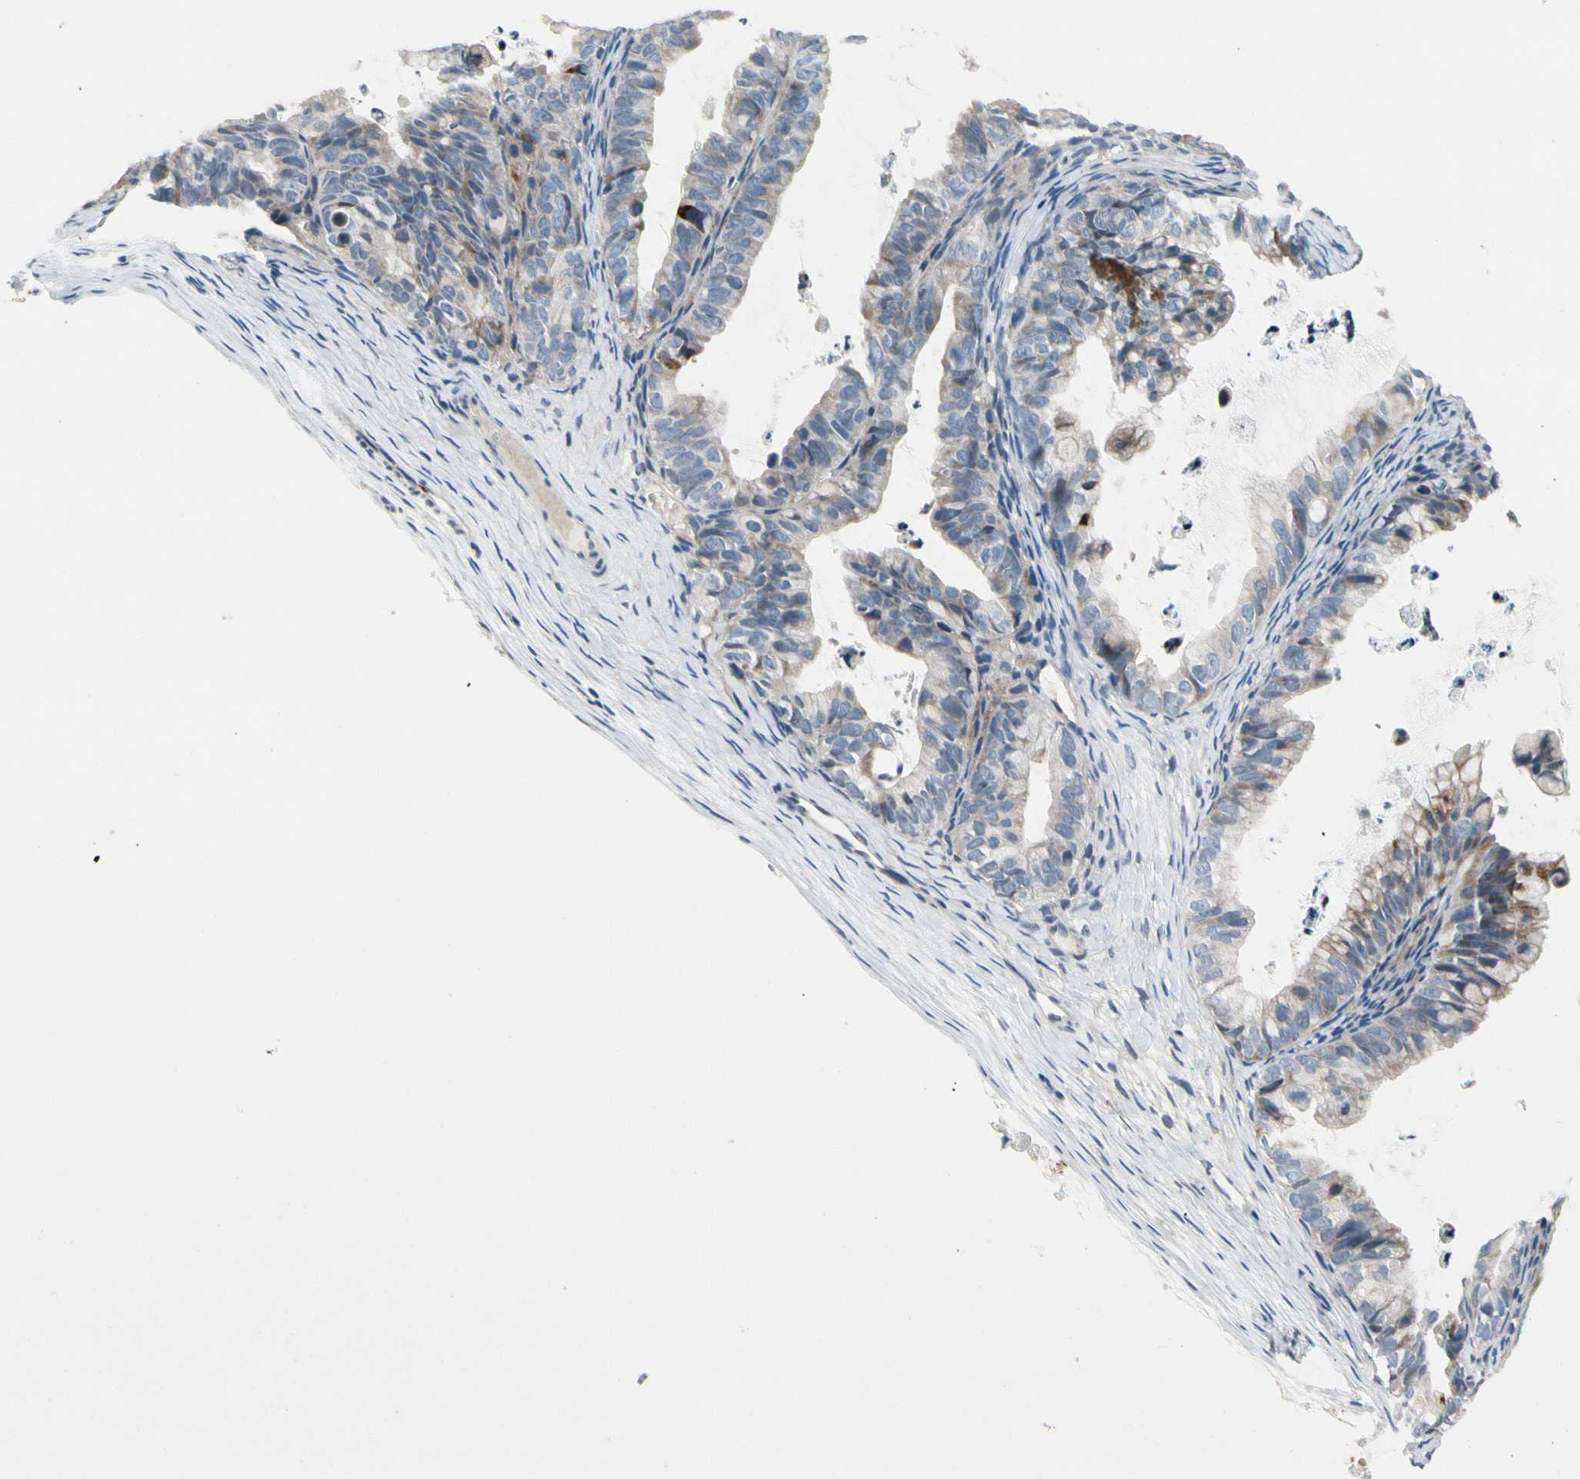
{"staining": {"intensity": "weak", "quantity": ">75%", "location": "cytoplasmic/membranous"}, "tissue": "ovarian cancer", "cell_type": "Tumor cells", "image_type": "cancer", "snomed": [{"axis": "morphology", "description": "Cystadenocarcinoma, mucinous, NOS"}, {"axis": "topography", "description": "Ovary"}], "caption": "A low amount of weak cytoplasmic/membranous staining is present in about >75% of tumor cells in ovarian mucinous cystadenocarcinoma tissue.", "gene": "PIP5K1B", "patient": {"sex": "female", "age": 36}}